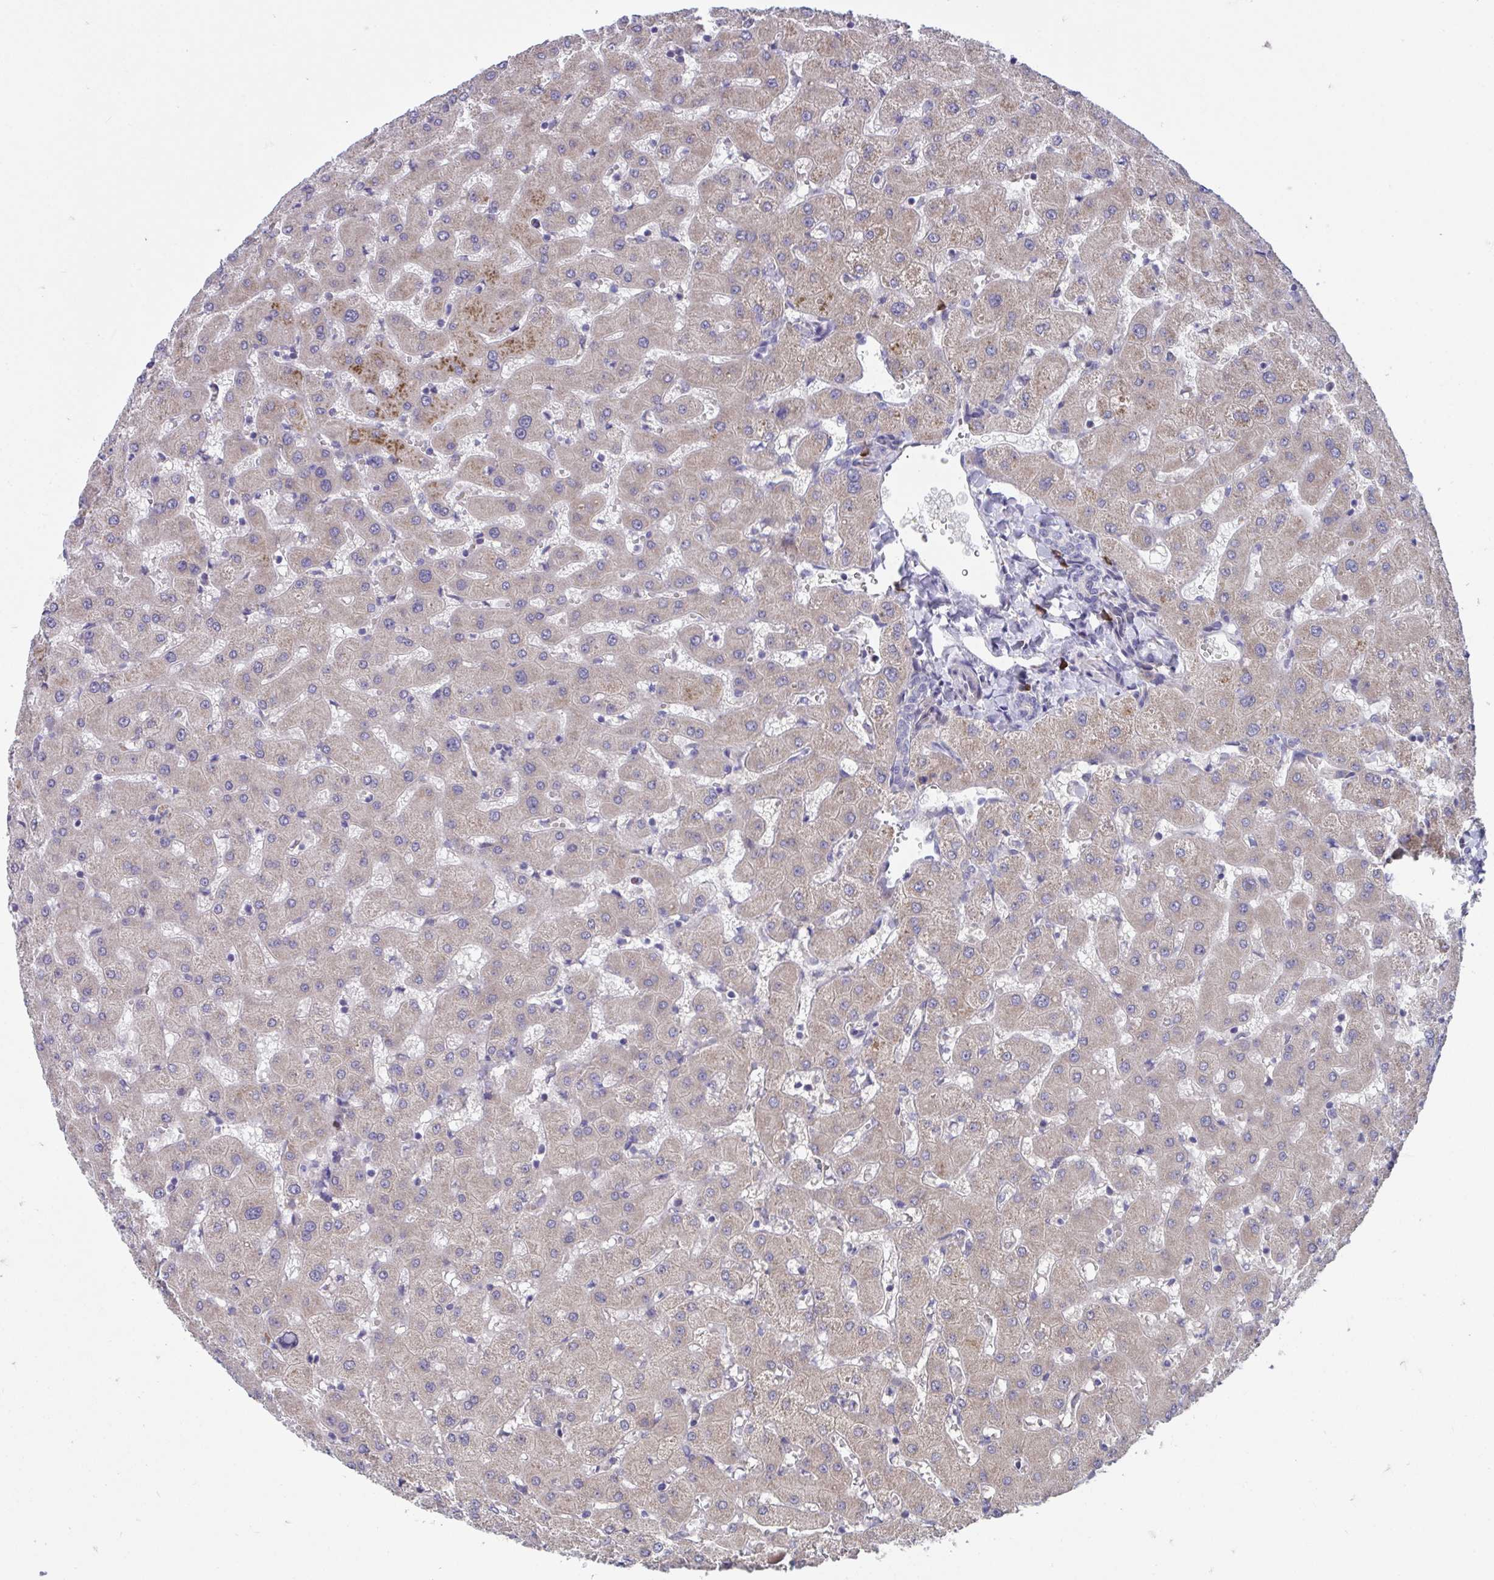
{"staining": {"intensity": "negative", "quantity": "none", "location": "none"}, "tissue": "liver", "cell_type": "Cholangiocytes", "image_type": "normal", "snomed": [{"axis": "morphology", "description": "Normal tissue, NOS"}, {"axis": "topography", "description": "Liver"}], "caption": "IHC image of benign human liver stained for a protein (brown), which displays no positivity in cholangiocytes. (Stains: DAB immunohistochemistry with hematoxylin counter stain, Microscopy: brightfield microscopy at high magnification).", "gene": "SUSD4", "patient": {"sex": "female", "age": 63}}